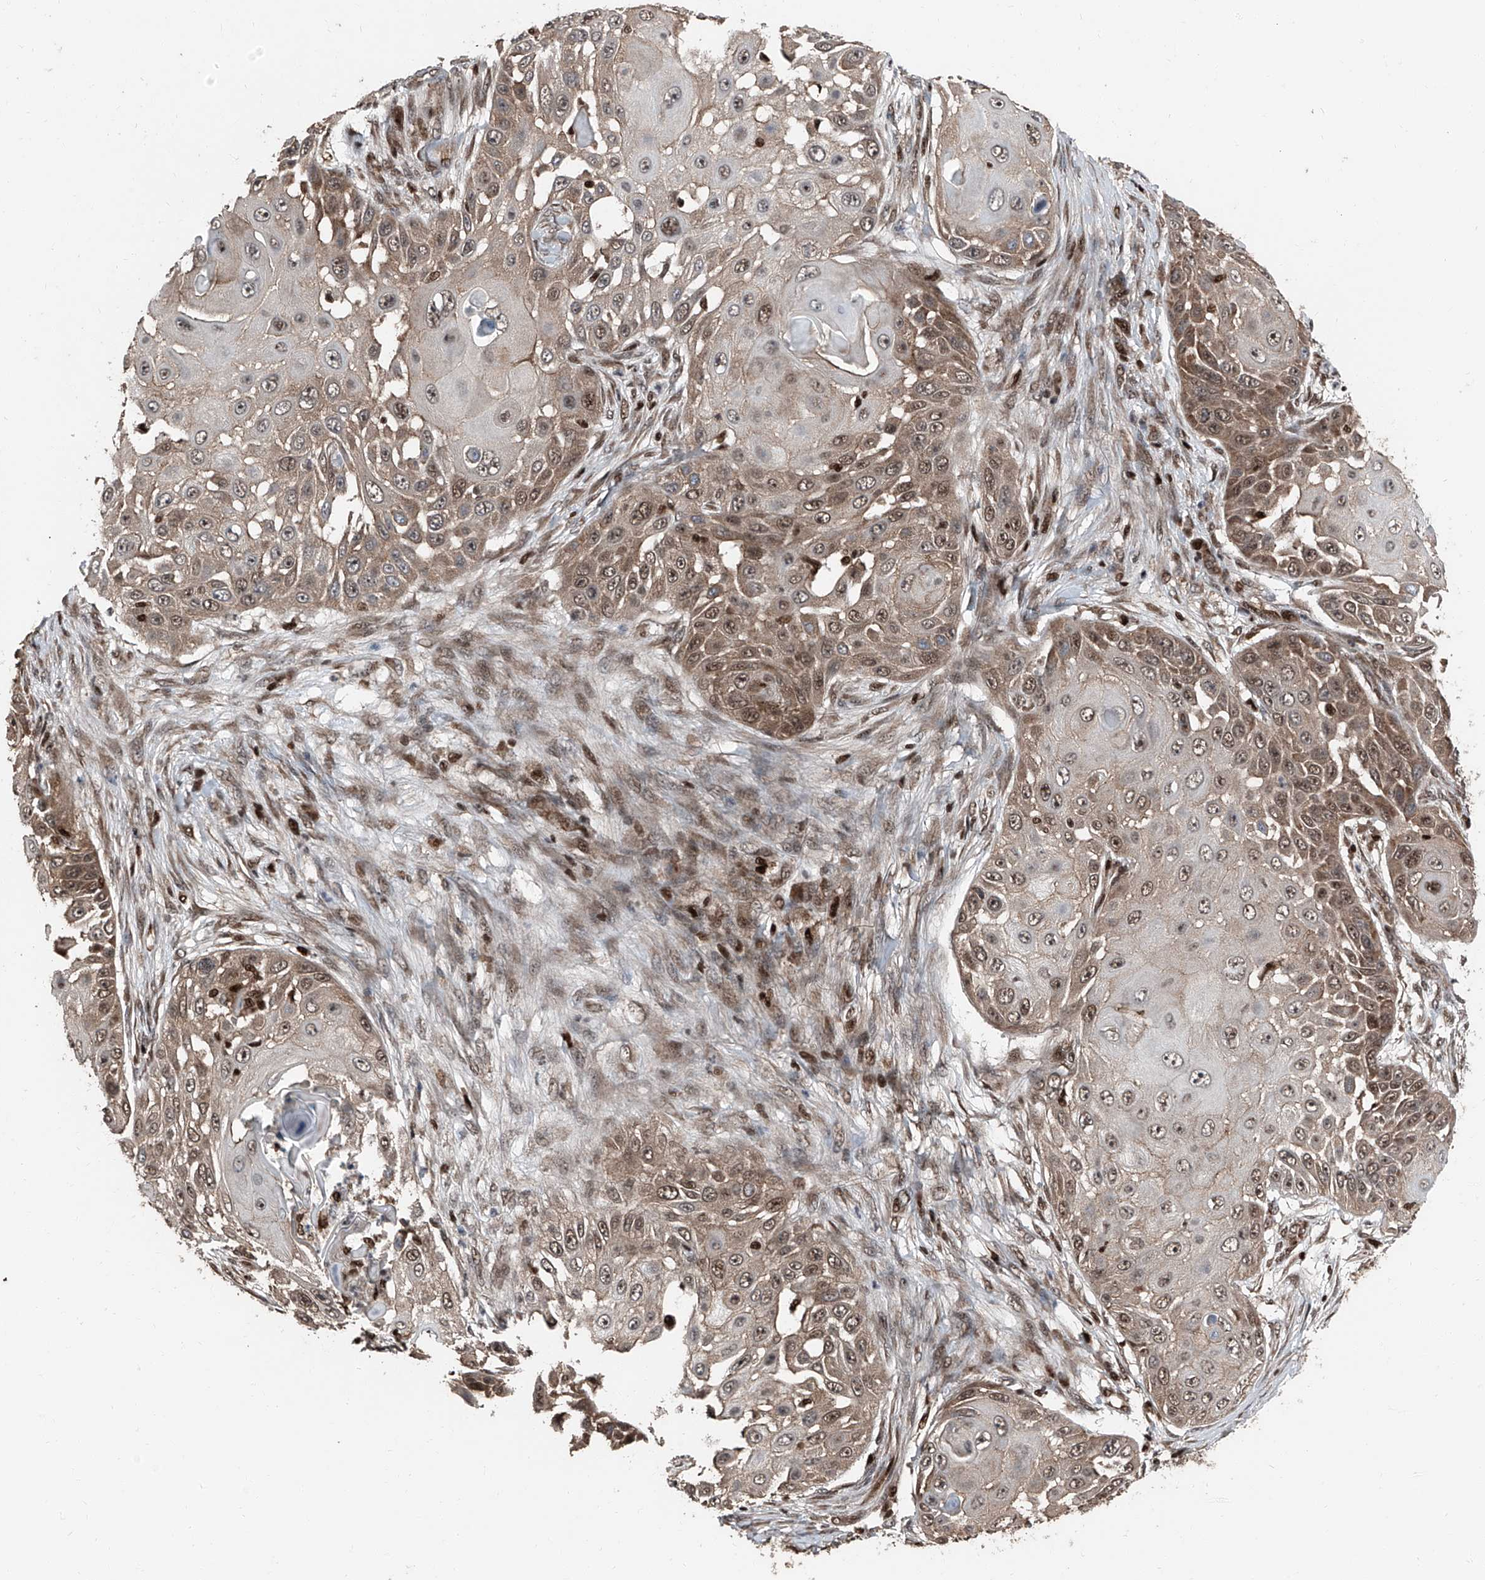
{"staining": {"intensity": "moderate", "quantity": ">75%", "location": "cytoplasmic/membranous,nuclear"}, "tissue": "skin cancer", "cell_type": "Tumor cells", "image_type": "cancer", "snomed": [{"axis": "morphology", "description": "Squamous cell carcinoma, NOS"}, {"axis": "topography", "description": "Skin"}], "caption": "Immunohistochemistry (DAB (3,3'-diaminobenzidine)) staining of squamous cell carcinoma (skin) exhibits moderate cytoplasmic/membranous and nuclear protein positivity in approximately >75% of tumor cells.", "gene": "FKBP5", "patient": {"sex": "female", "age": 44}}